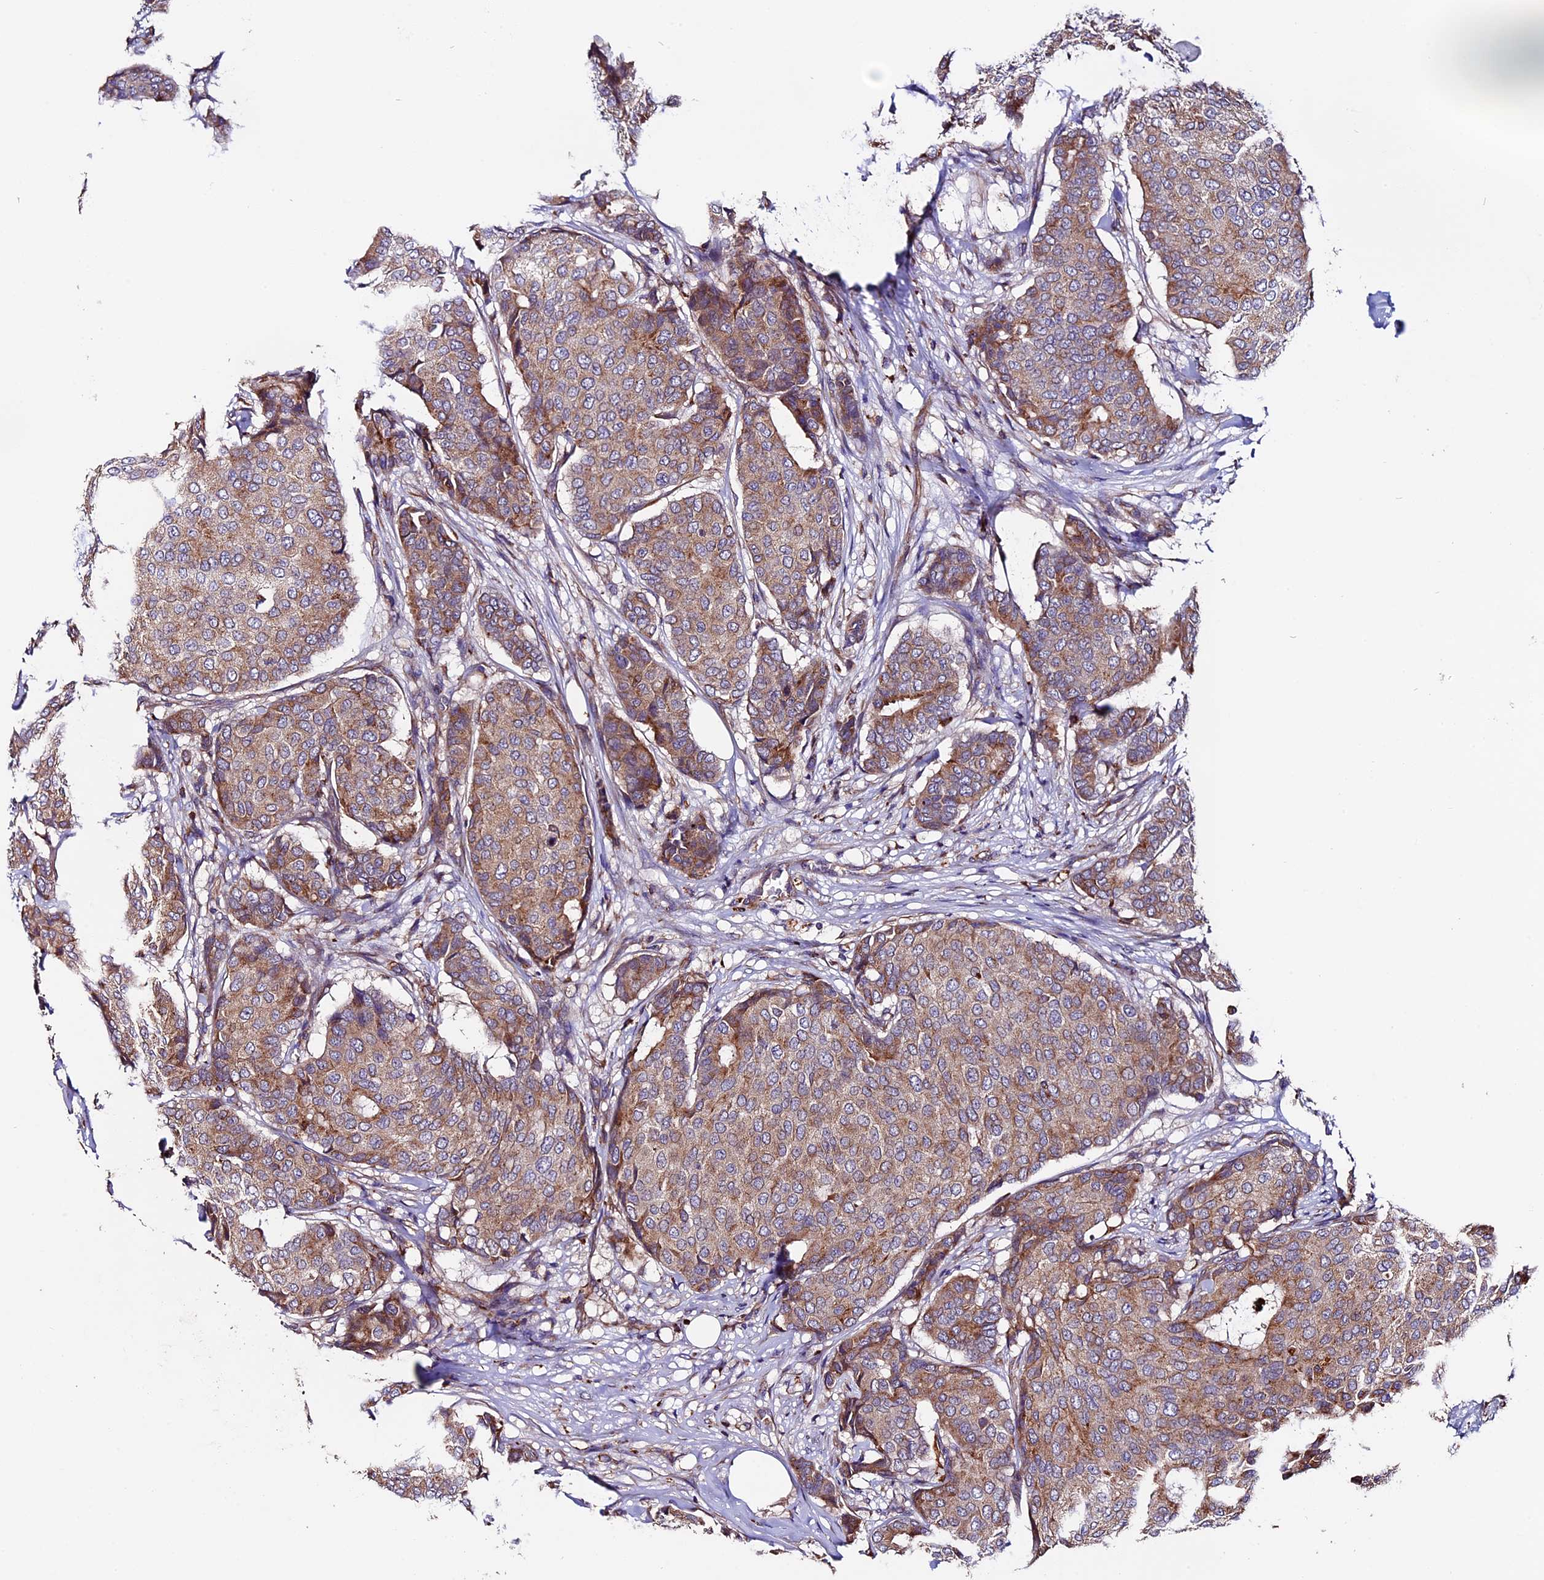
{"staining": {"intensity": "weak", "quantity": ">75%", "location": "cytoplasmic/membranous"}, "tissue": "breast cancer", "cell_type": "Tumor cells", "image_type": "cancer", "snomed": [{"axis": "morphology", "description": "Duct carcinoma"}, {"axis": "topography", "description": "Breast"}], "caption": "The immunohistochemical stain shows weak cytoplasmic/membranous staining in tumor cells of invasive ductal carcinoma (breast) tissue.", "gene": "CLN5", "patient": {"sex": "female", "age": 75}}